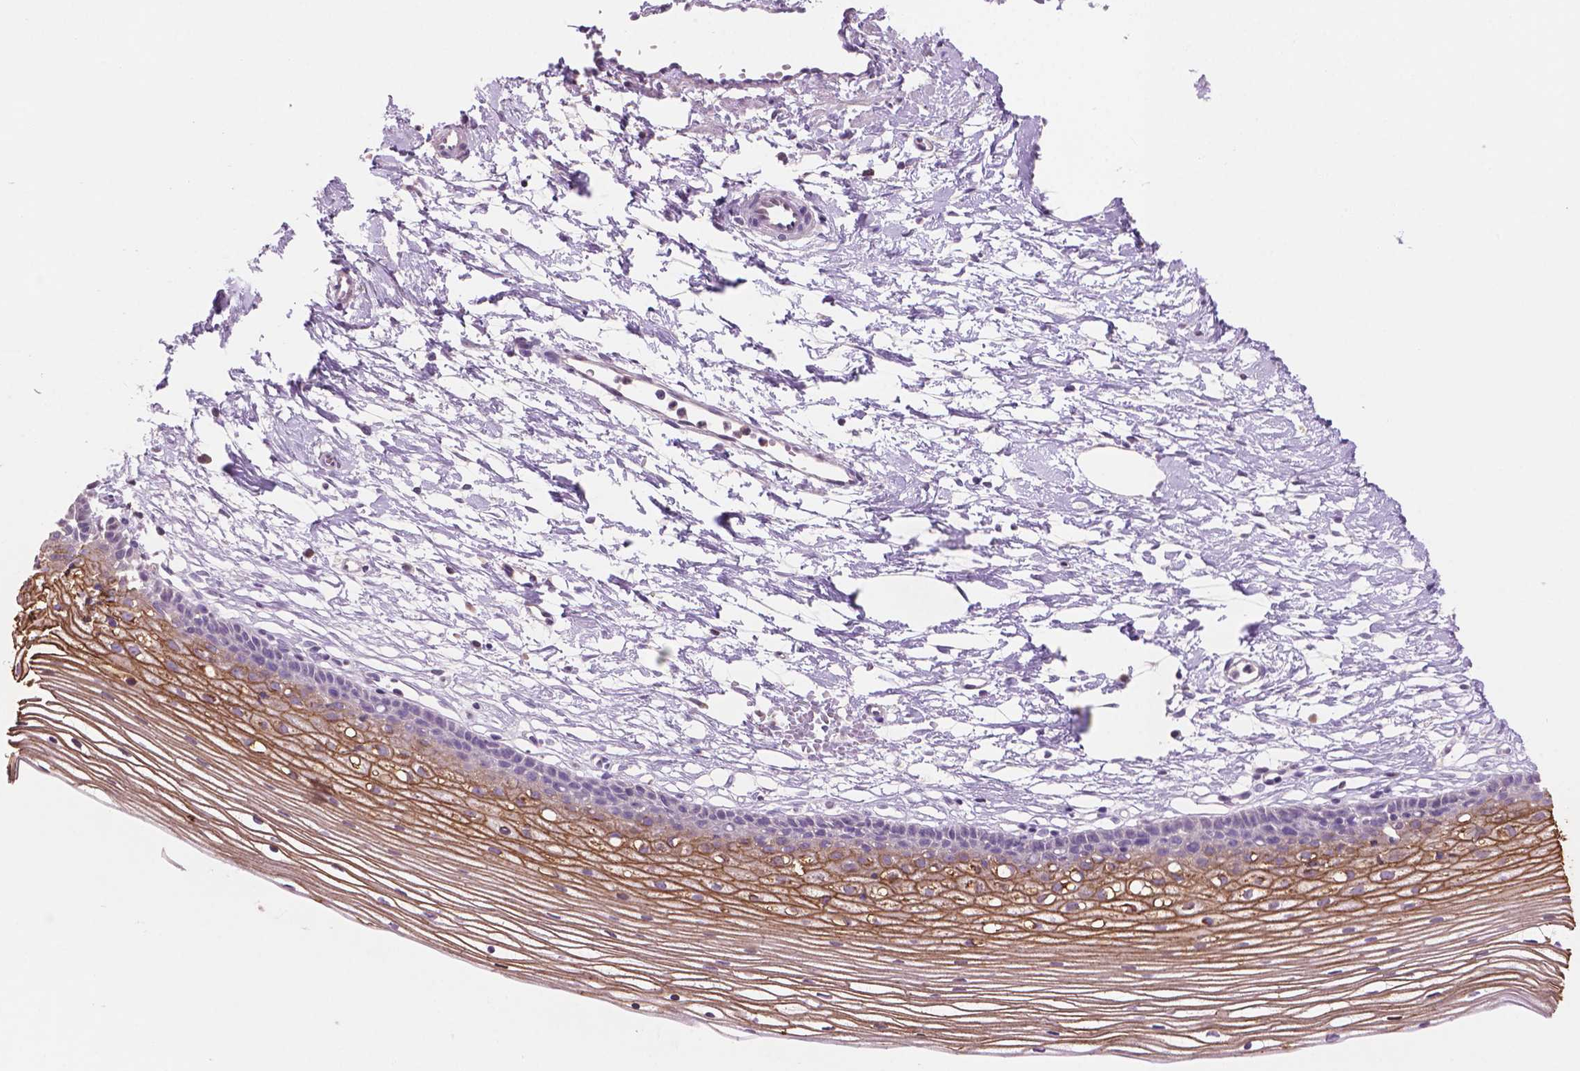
{"staining": {"intensity": "negative", "quantity": "none", "location": "none"}, "tissue": "cervix", "cell_type": "Glandular cells", "image_type": "normal", "snomed": [{"axis": "morphology", "description": "Normal tissue, NOS"}, {"axis": "topography", "description": "Cervix"}], "caption": "Glandular cells show no significant protein staining in benign cervix. The staining is performed using DAB brown chromogen with nuclei counter-stained in using hematoxylin.", "gene": "SBSN", "patient": {"sex": "female", "age": 40}}